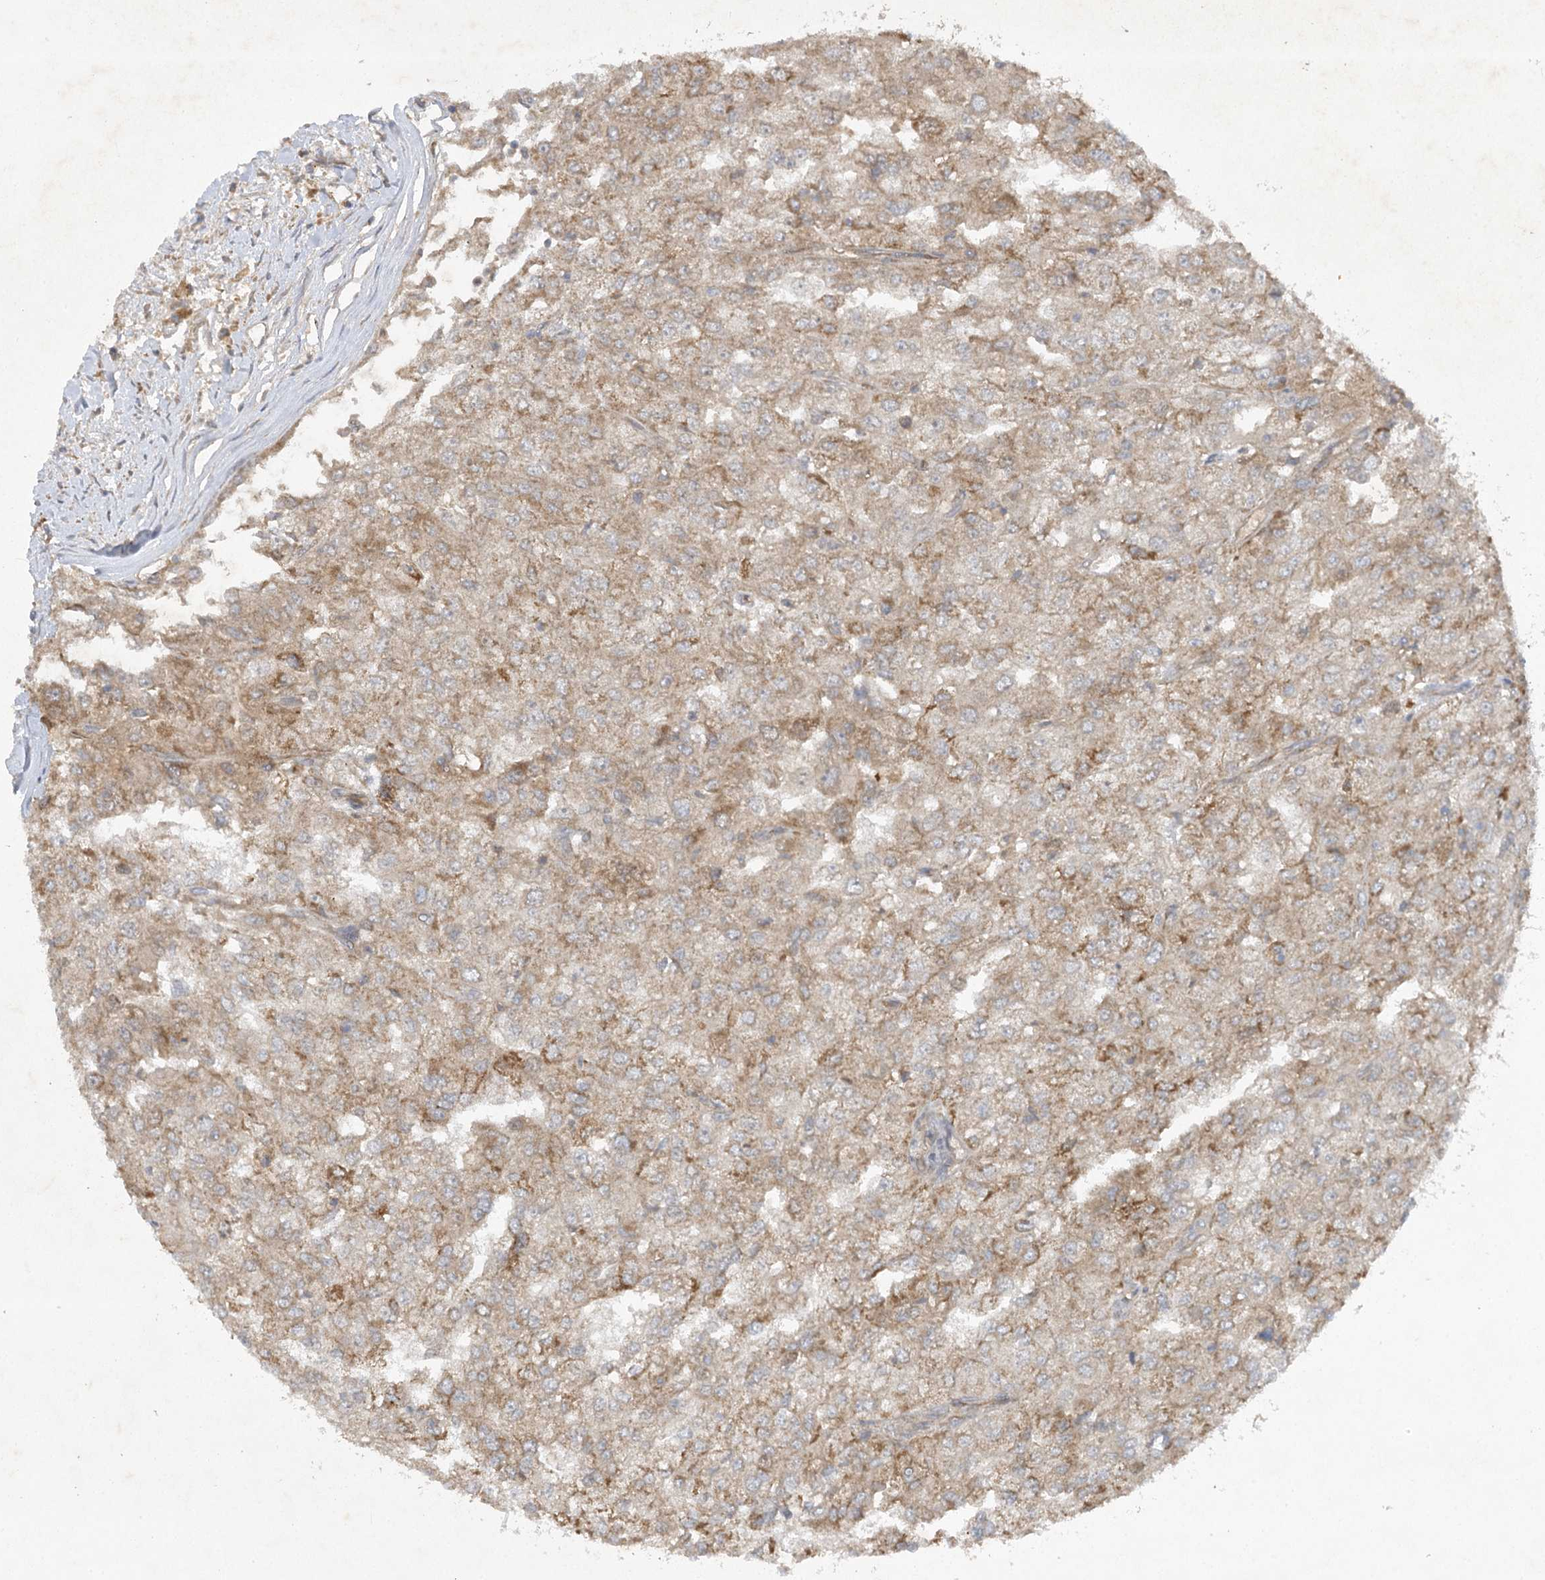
{"staining": {"intensity": "moderate", "quantity": ">75%", "location": "cytoplasmic/membranous"}, "tissue": "renal cancer", "cell_type": "Tumor cells", "image_type": "cancer", "snomed": [{"axis": "morphology", "description": "Adenocarcinoma, NOS"}, {"axis": "topography", "description": "Kidney"}], "caption": "Immunohistochemistry (IHC) (DAB) staining of human adenocarcinoma (renal) exhibits moderate cytoplasmic/membranous protein positivity in about >75% of tumor cells.", "gene": "TRAF3IP1", "patient": {"sex": "female", "age": 54}}